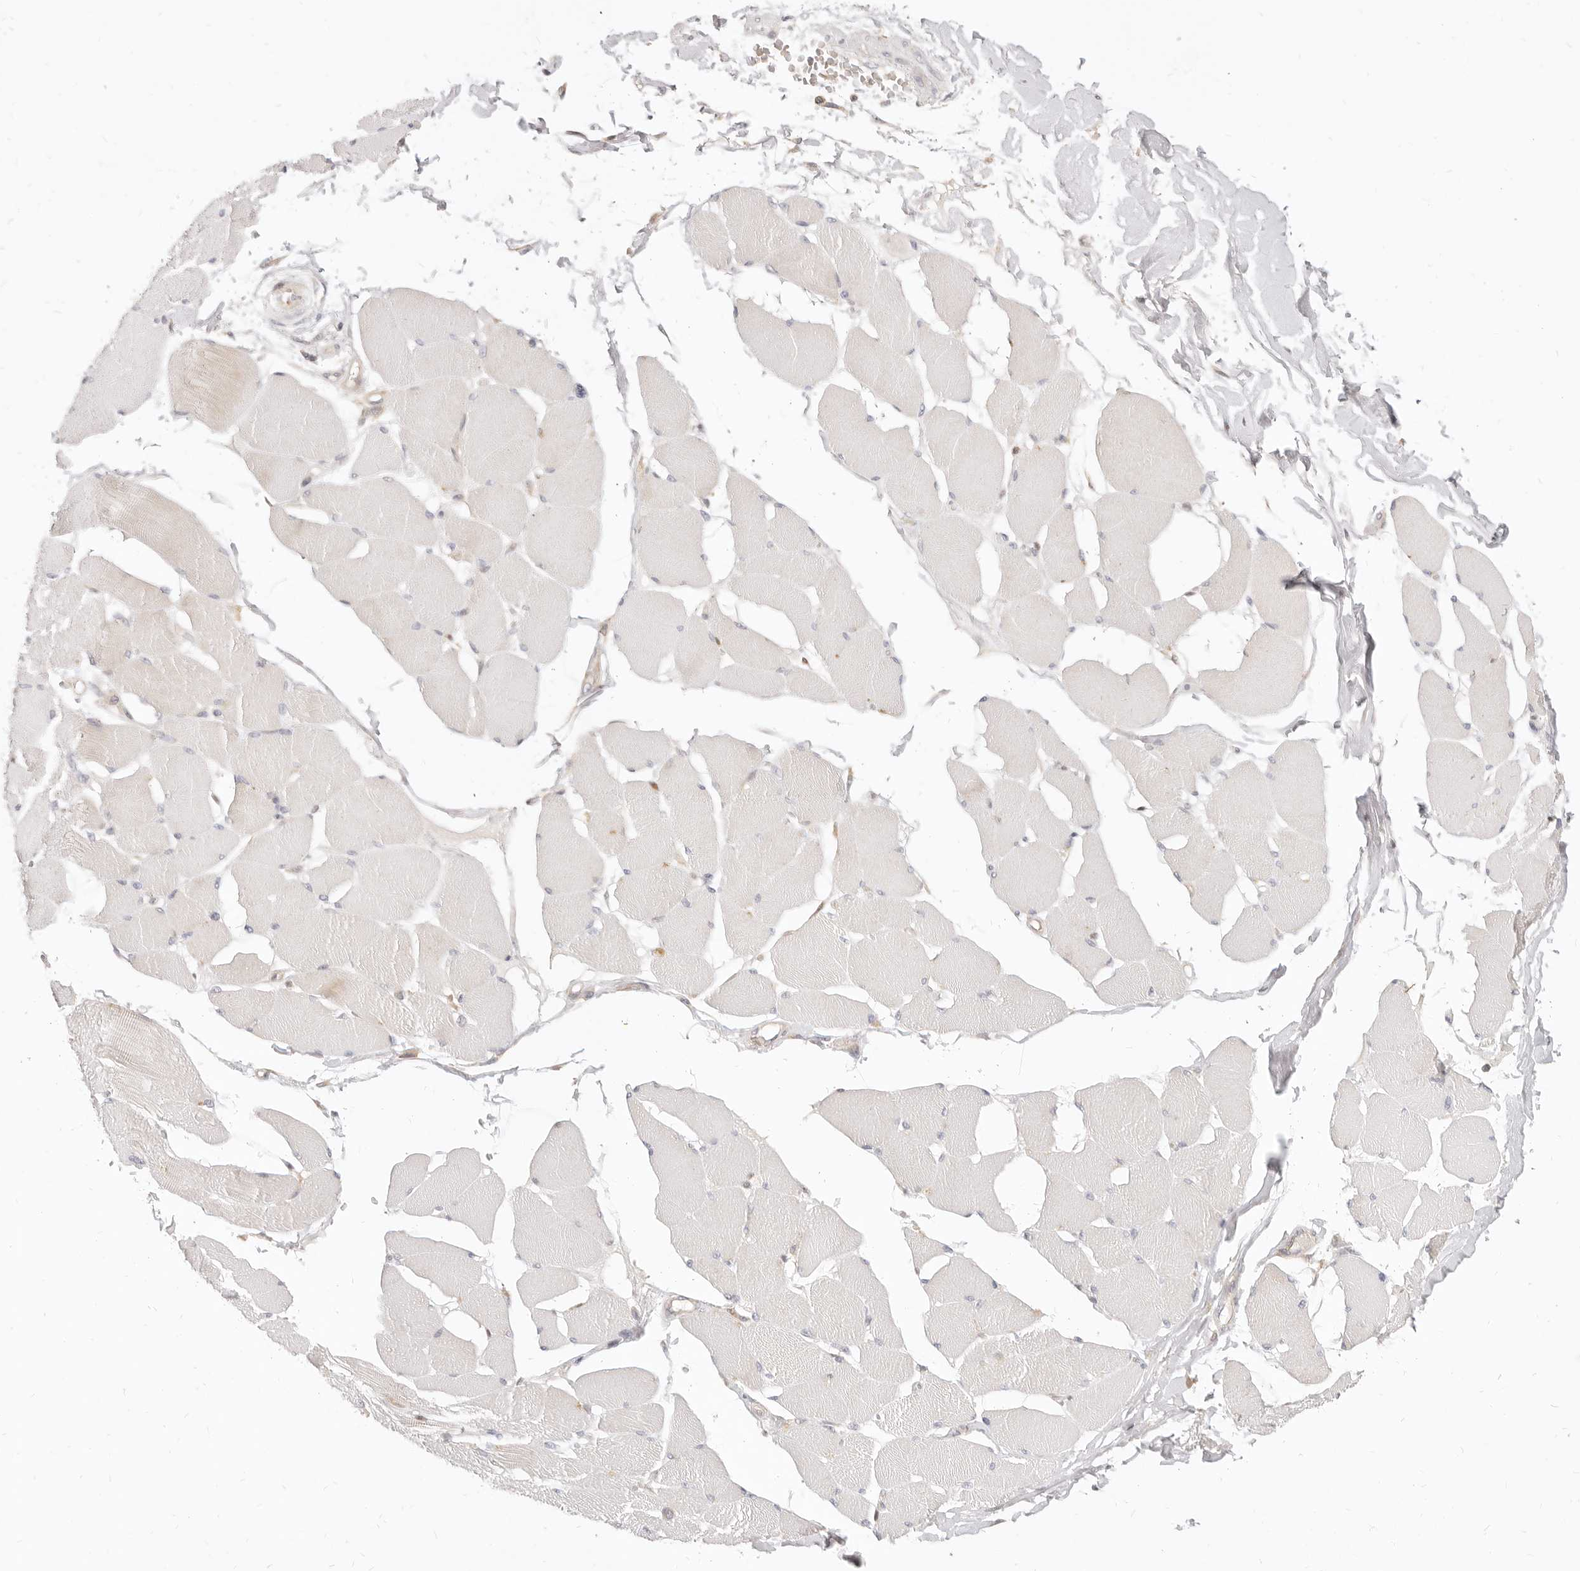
{"staining": {"intensity": "moderate", "quantity": "25%-75%", "location": "cytoplasmic/membranous"}, "tissue": "skeletal muscle", "cell_type": "Myocytes", "image_type": "normal", "snomed": [{"axis": "morphology", "description": "Normal tissue, NOS"}, {"axis": "topography", "description": "Skin"}, {"axis": "topography", "description": "Skeletal muscle"}], "caption": "Skeletal muscle stained with immunohistochemistry (IHC) reveals moderate cytoplasmic/membranous staining in about 25%-75% of myocytes.", "gene": "LTB4R2", "patient": {"sex": "male", "age": 83}}